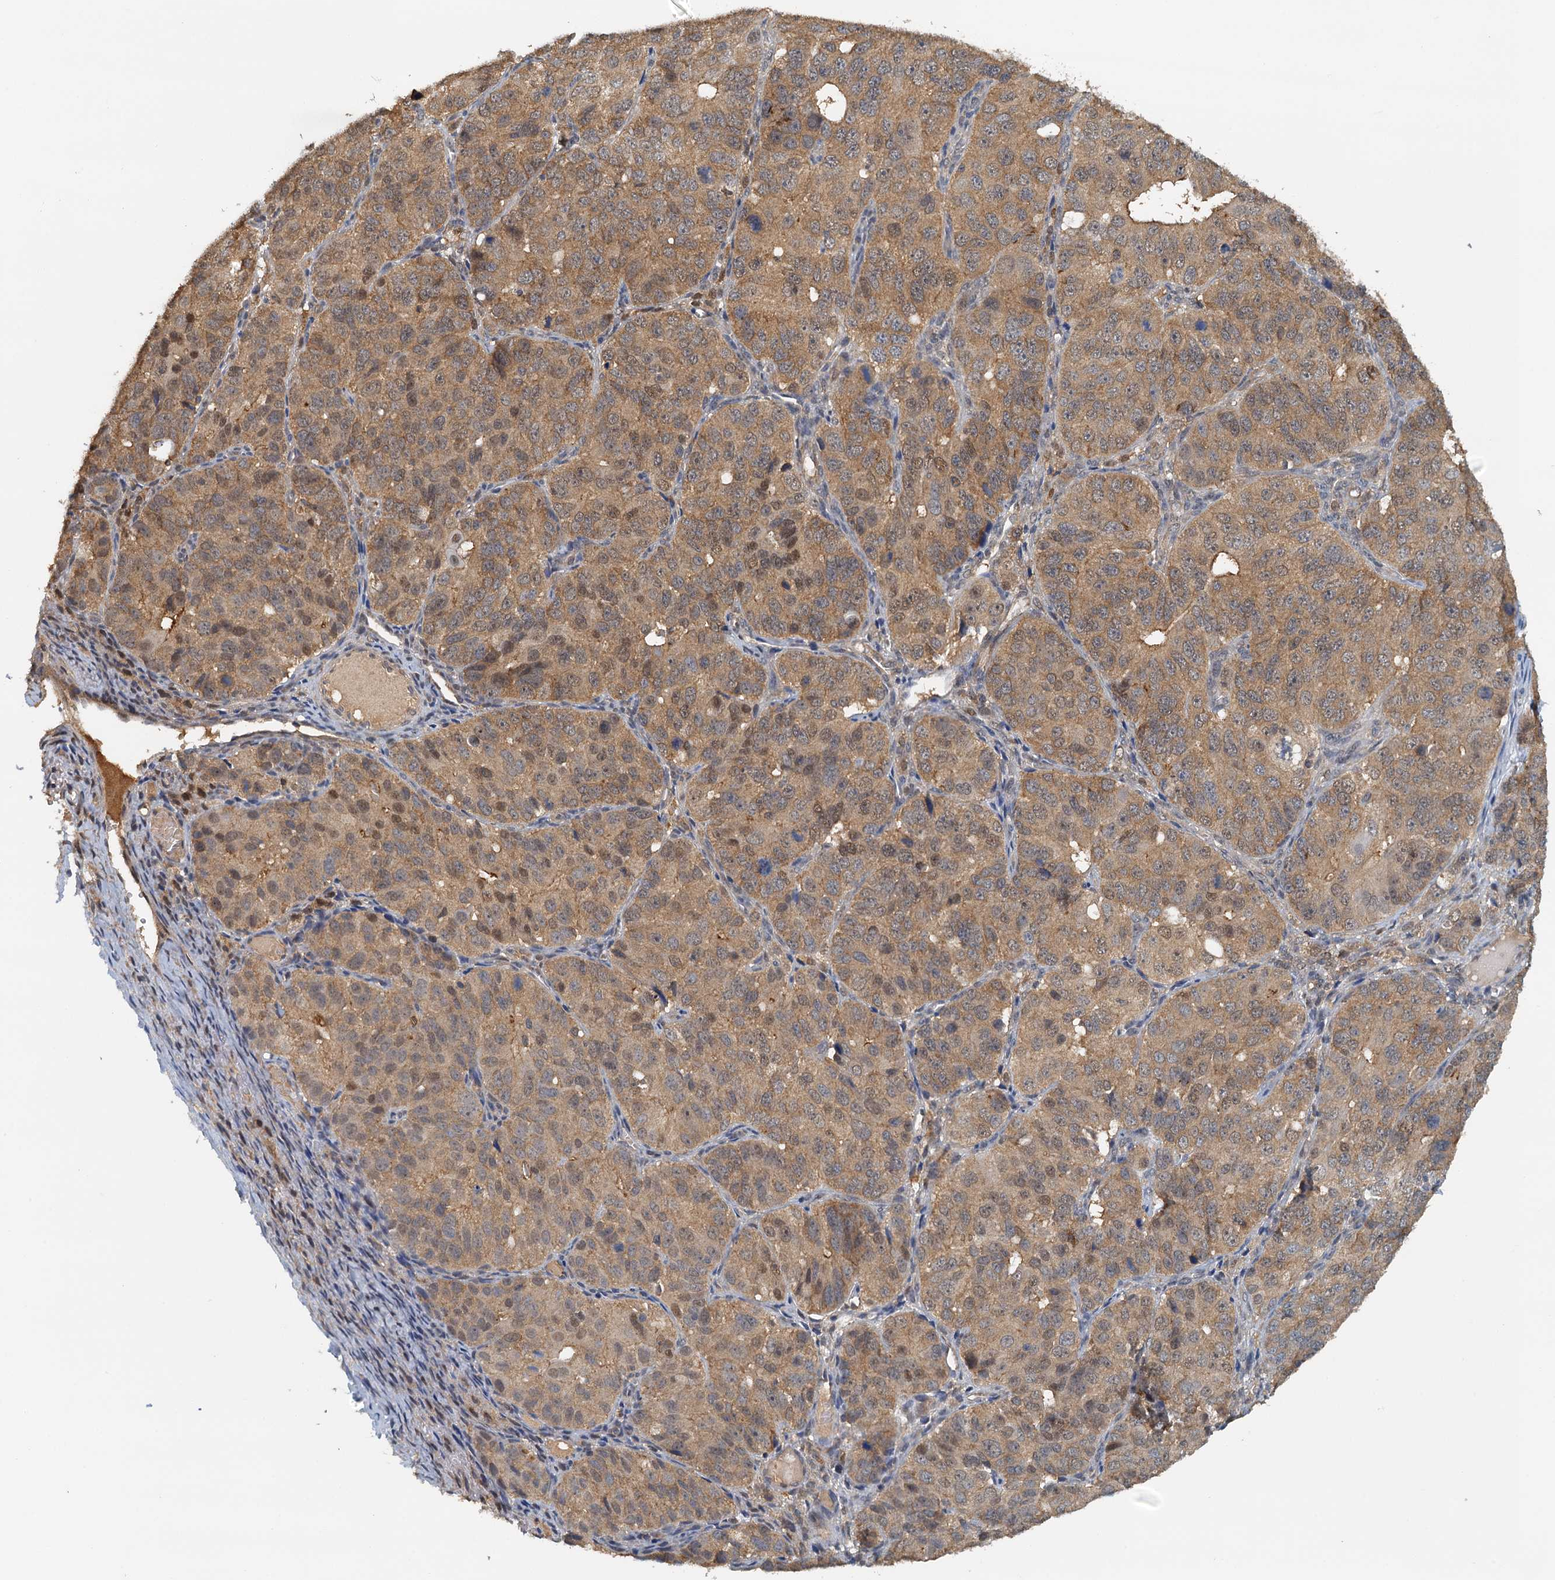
{"staining": {"intensity": "moderate", "quantity": ">75%", "location": "cytoplasmic/membranous,nuclear"}, "tissue": "ovarian cancer", "cell_type": "Tumor cells", "image_type": "cancer", "snomed": [{"axis": "morphology", "description": "Carcinoma, endometroid"}, {"axis": "topography", "description": "Ovary"}], "caption": "Protein expression analysis of human endometroid carcinoma (ovarian) reveals moderate cytoplasmic/membranous and nuclear expression in about >75% of tumor cells. The protein is stained brown, and the nuclei are stained in blue (DAB IHC with brightfield microscopy, high magnification).", "gene": "UBL7", "patient": {"sex": "female", "age": 51}}